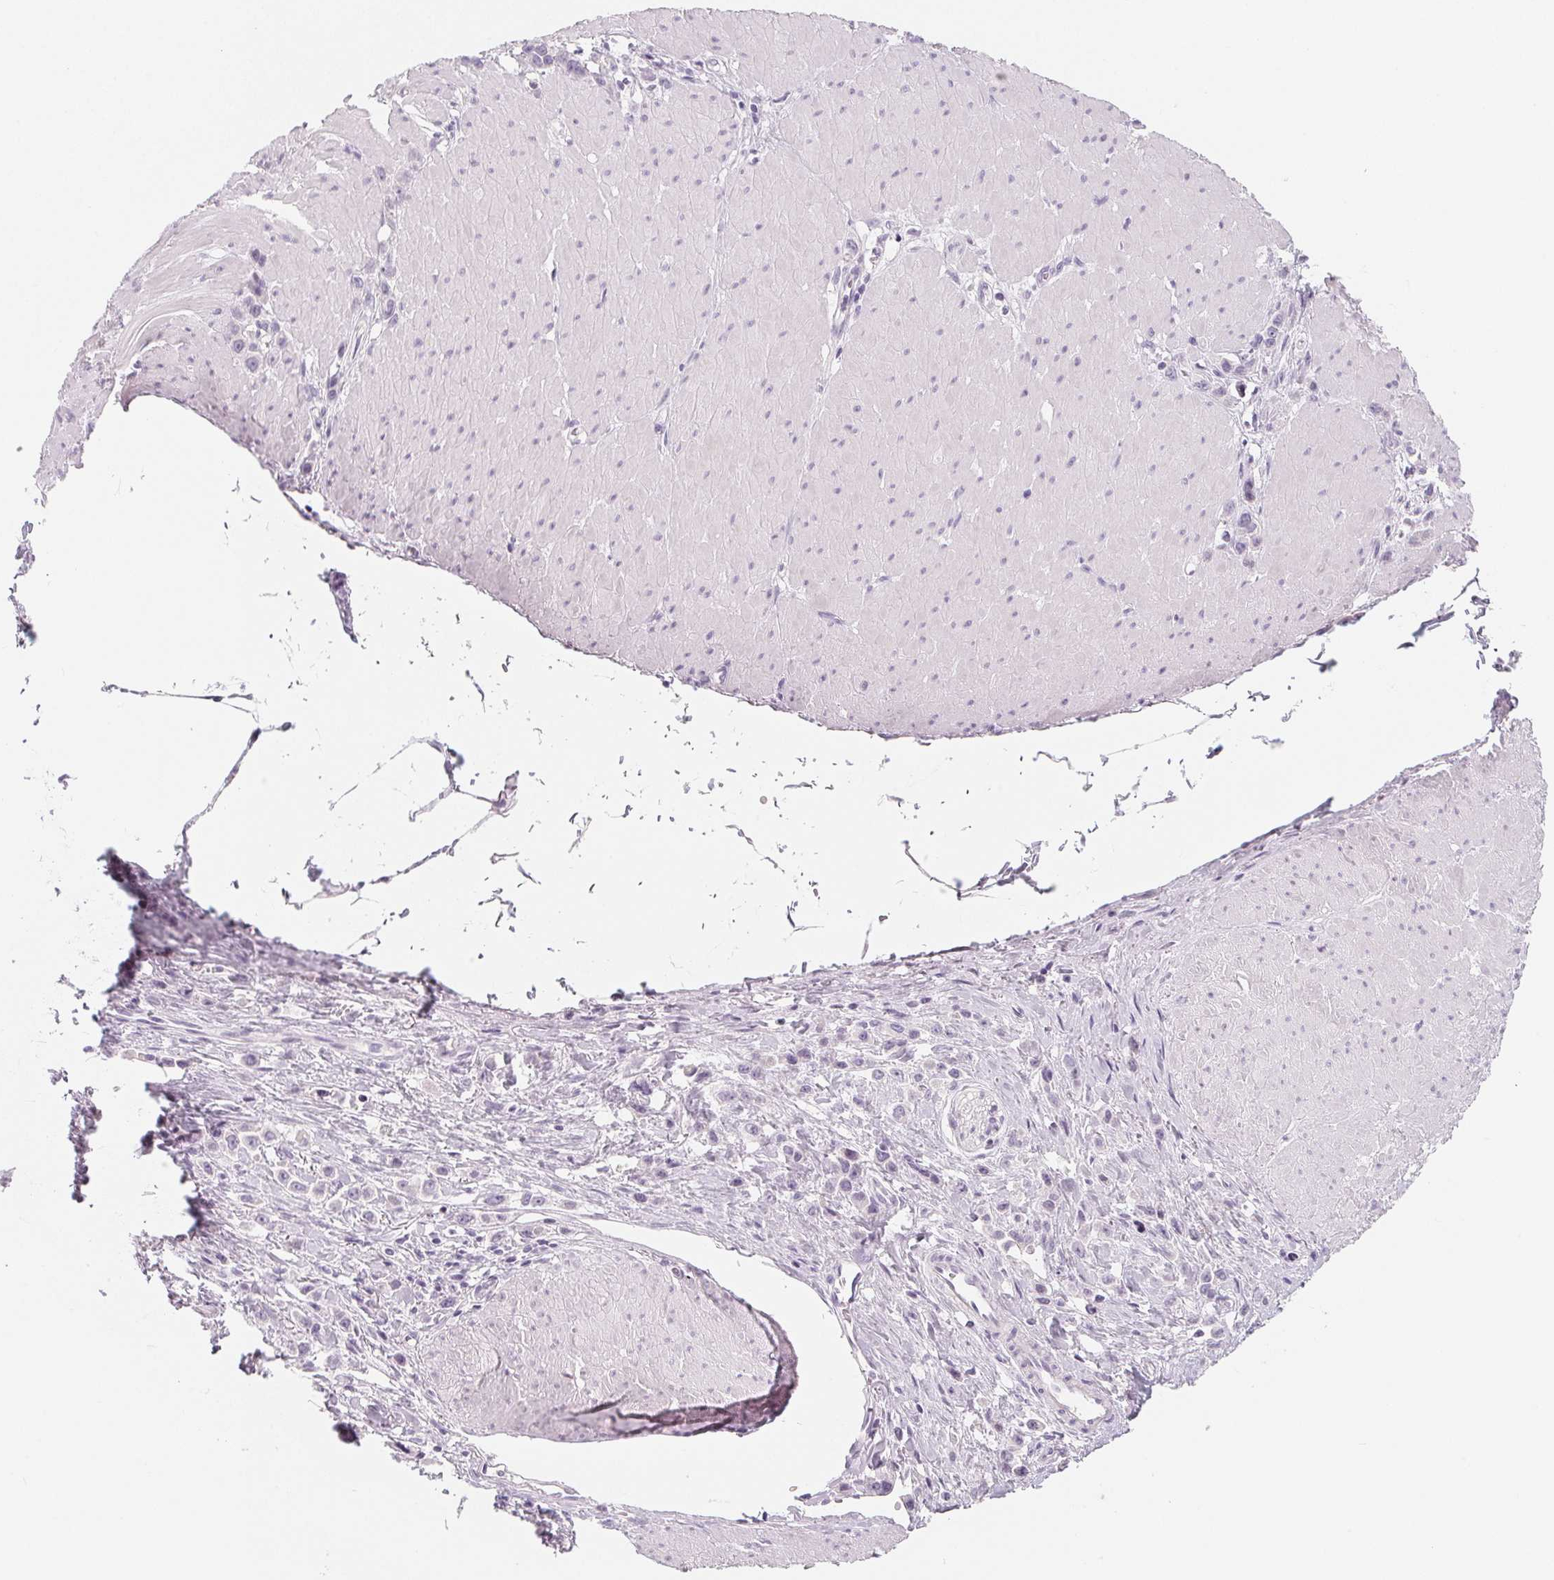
{"staining": {"intensity": "negative", "quantity": "none", "location": "none"}, "tissue": "stomach cancer", "cell_type": "Tumor cells", "image_type": "cancer", "snomed": [{"axis": "morphology", "description": "Adenocarcinoma, NOS"}, {"axis": "topography", "description": "Stomach"}], "caption": "The immunohistochemistry (IHC) histopathology image has no significant positivity in tumor cells of stomach cancer (adenocarcinoma) tissue.", "gene": "SH3GL2", "patient": {"sex": "male", "age": 47}}